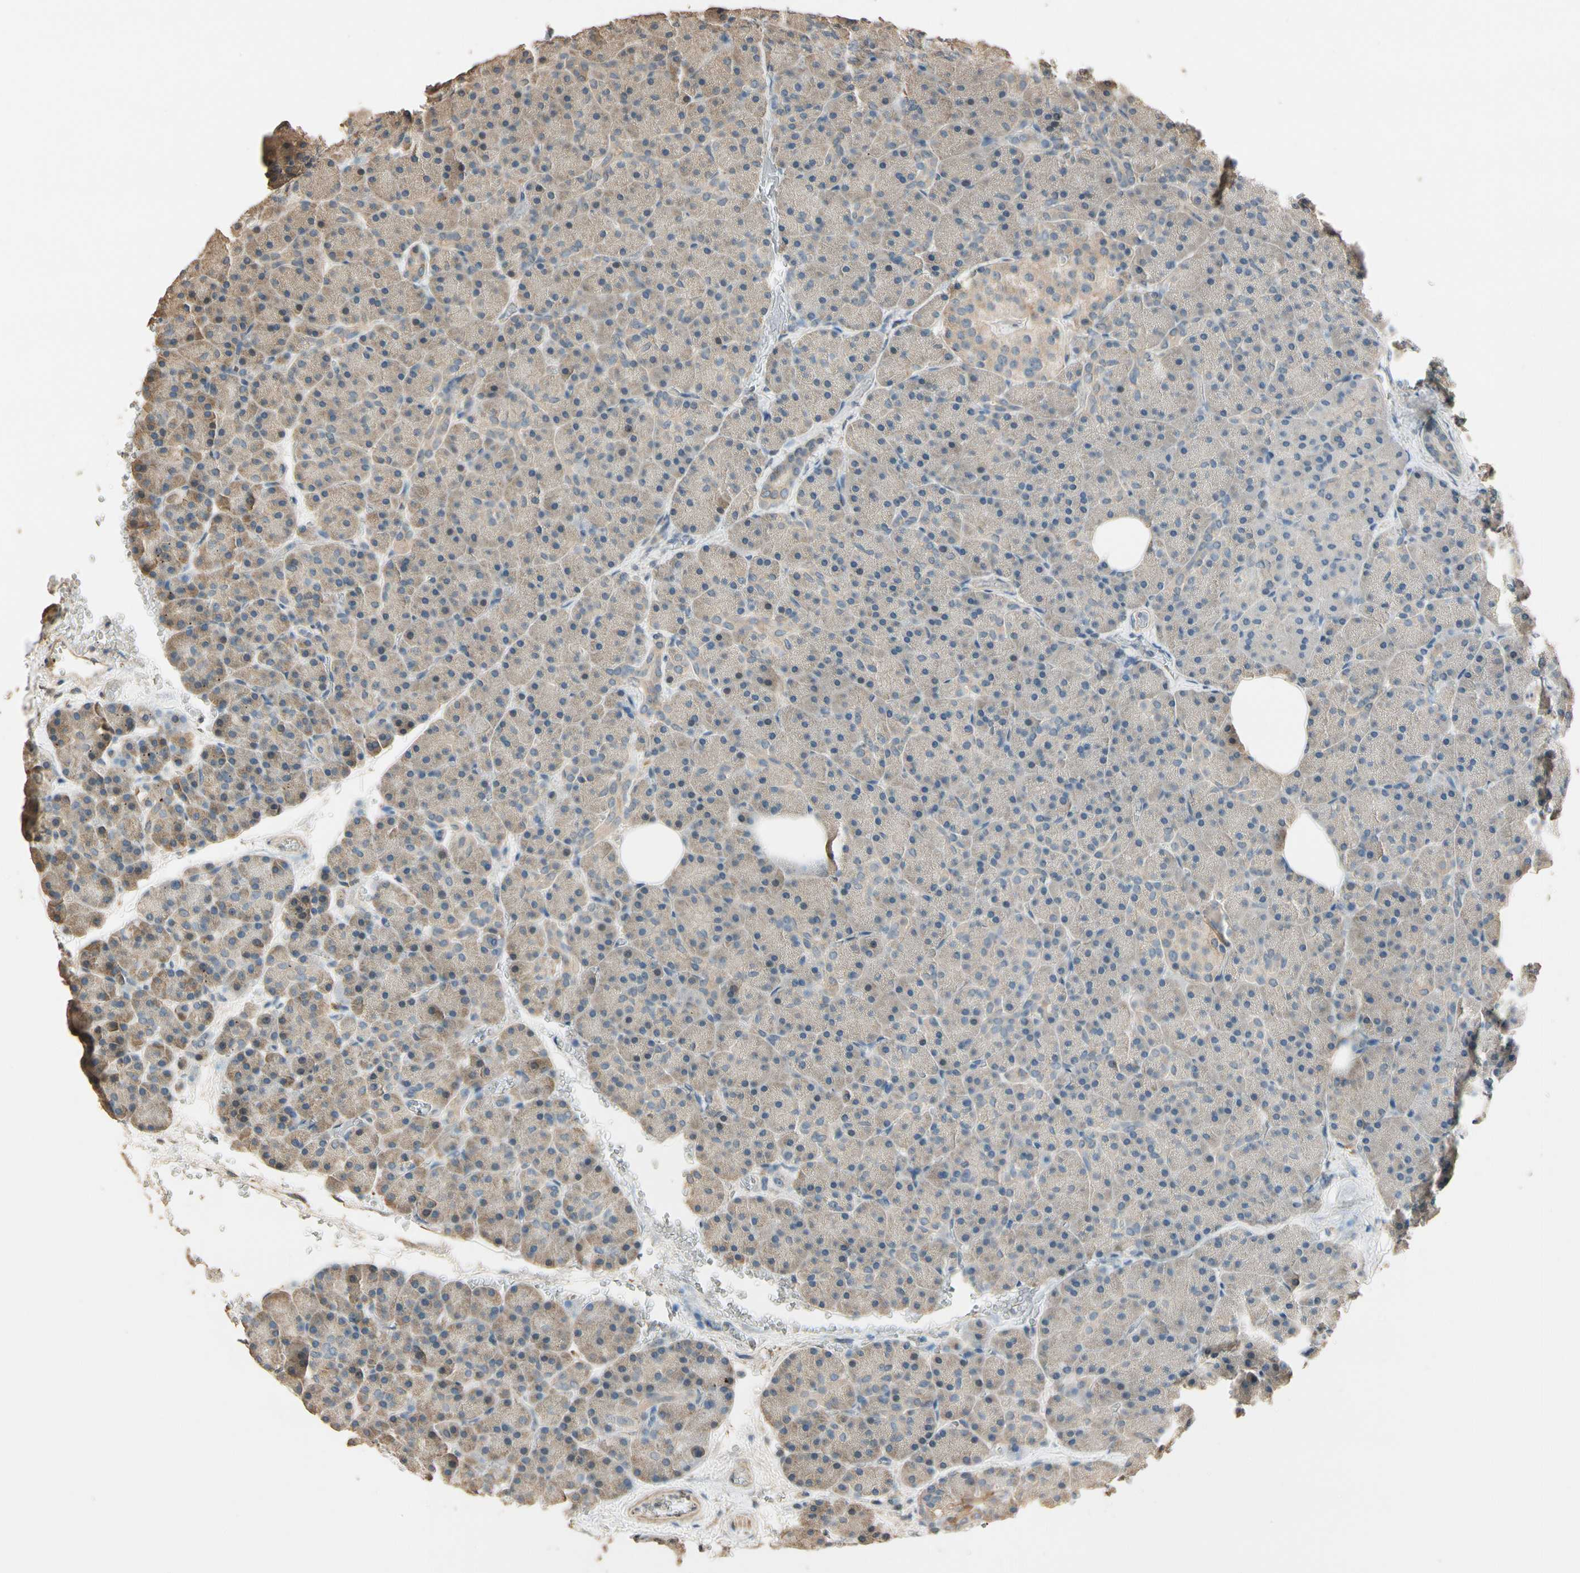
{"staining": {"intensity": "weak", "quantity": "25%-75%", "location": "cytoplasmic/membranous"}, "tissue": "pancreas", "cell_type": "Exocrine glandular cells", "image_type": "normal", "snomed": [{"axis": "morphology", "description": "Normal tissue, NOS"}, {"axis": "topography", "description": "Pancreas"}], "caption": "Pancreas stained with a brown dye reveals weak cytoplasmic/membranous positive staining in approximately 25%-75% of exocrine glandular cells.", "gene": "CDH6", "patient": {"sex": "female", "age": 35}}